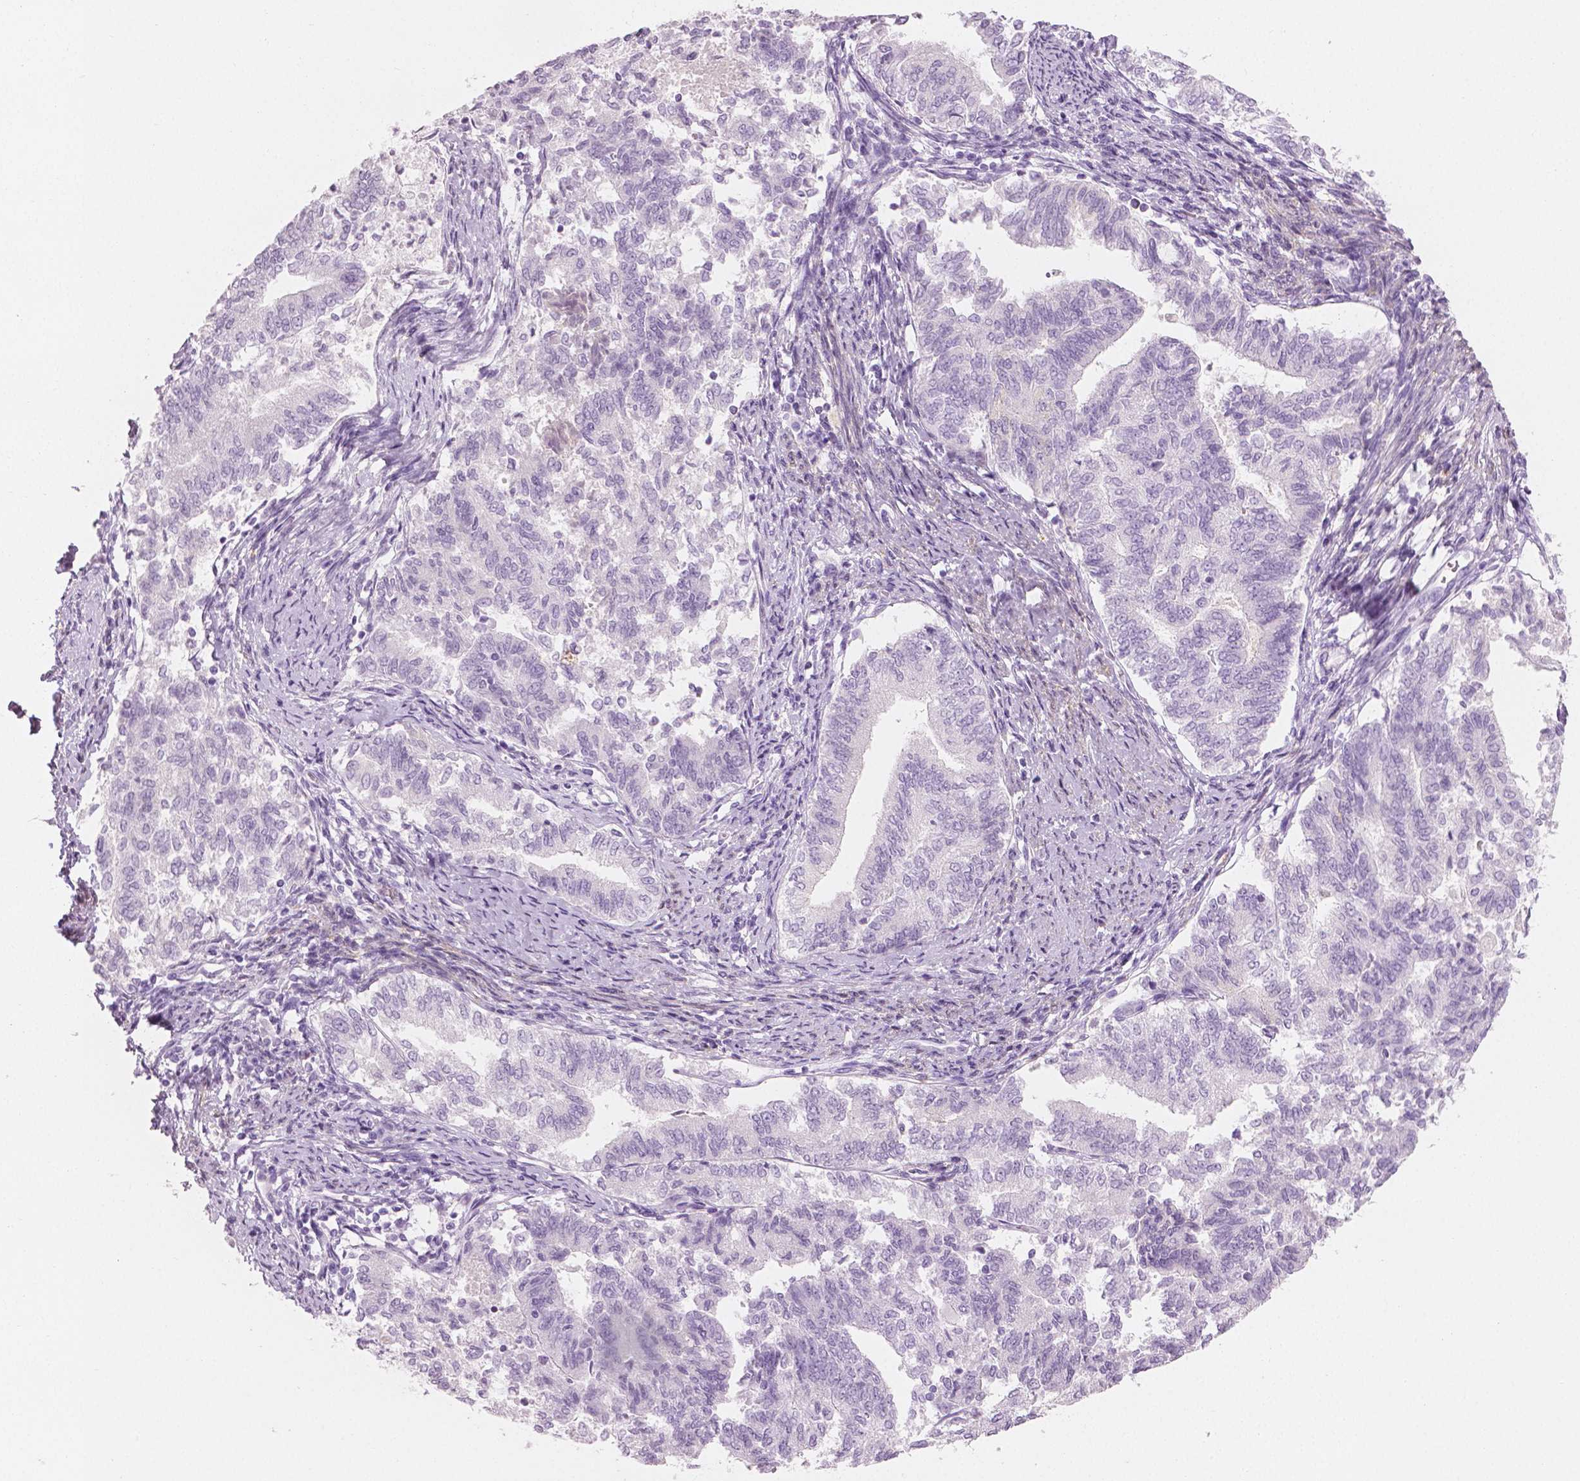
{"staining": {"intensity": "negative", "quantity": "none", "location": "none"}, "tissue": "endometrial cancer", "cell_type": "Tumor cells", "image_type": "cancer", "snomed": [{"axis": "morphology", "description": "Adenocarcinoma, NOS"}, {"axis": "topography", "description": "Endometrium"}], "caption": "DAB immunohistochemical staining of human endometrial cancer (adenocarcinoma) shows no significant expression in tumor cells. (Immunohistochemistry, brightfield microscopy, high magnification).", "gene": "PLIN4", "patient": {"sex": "female", "age": 65}}